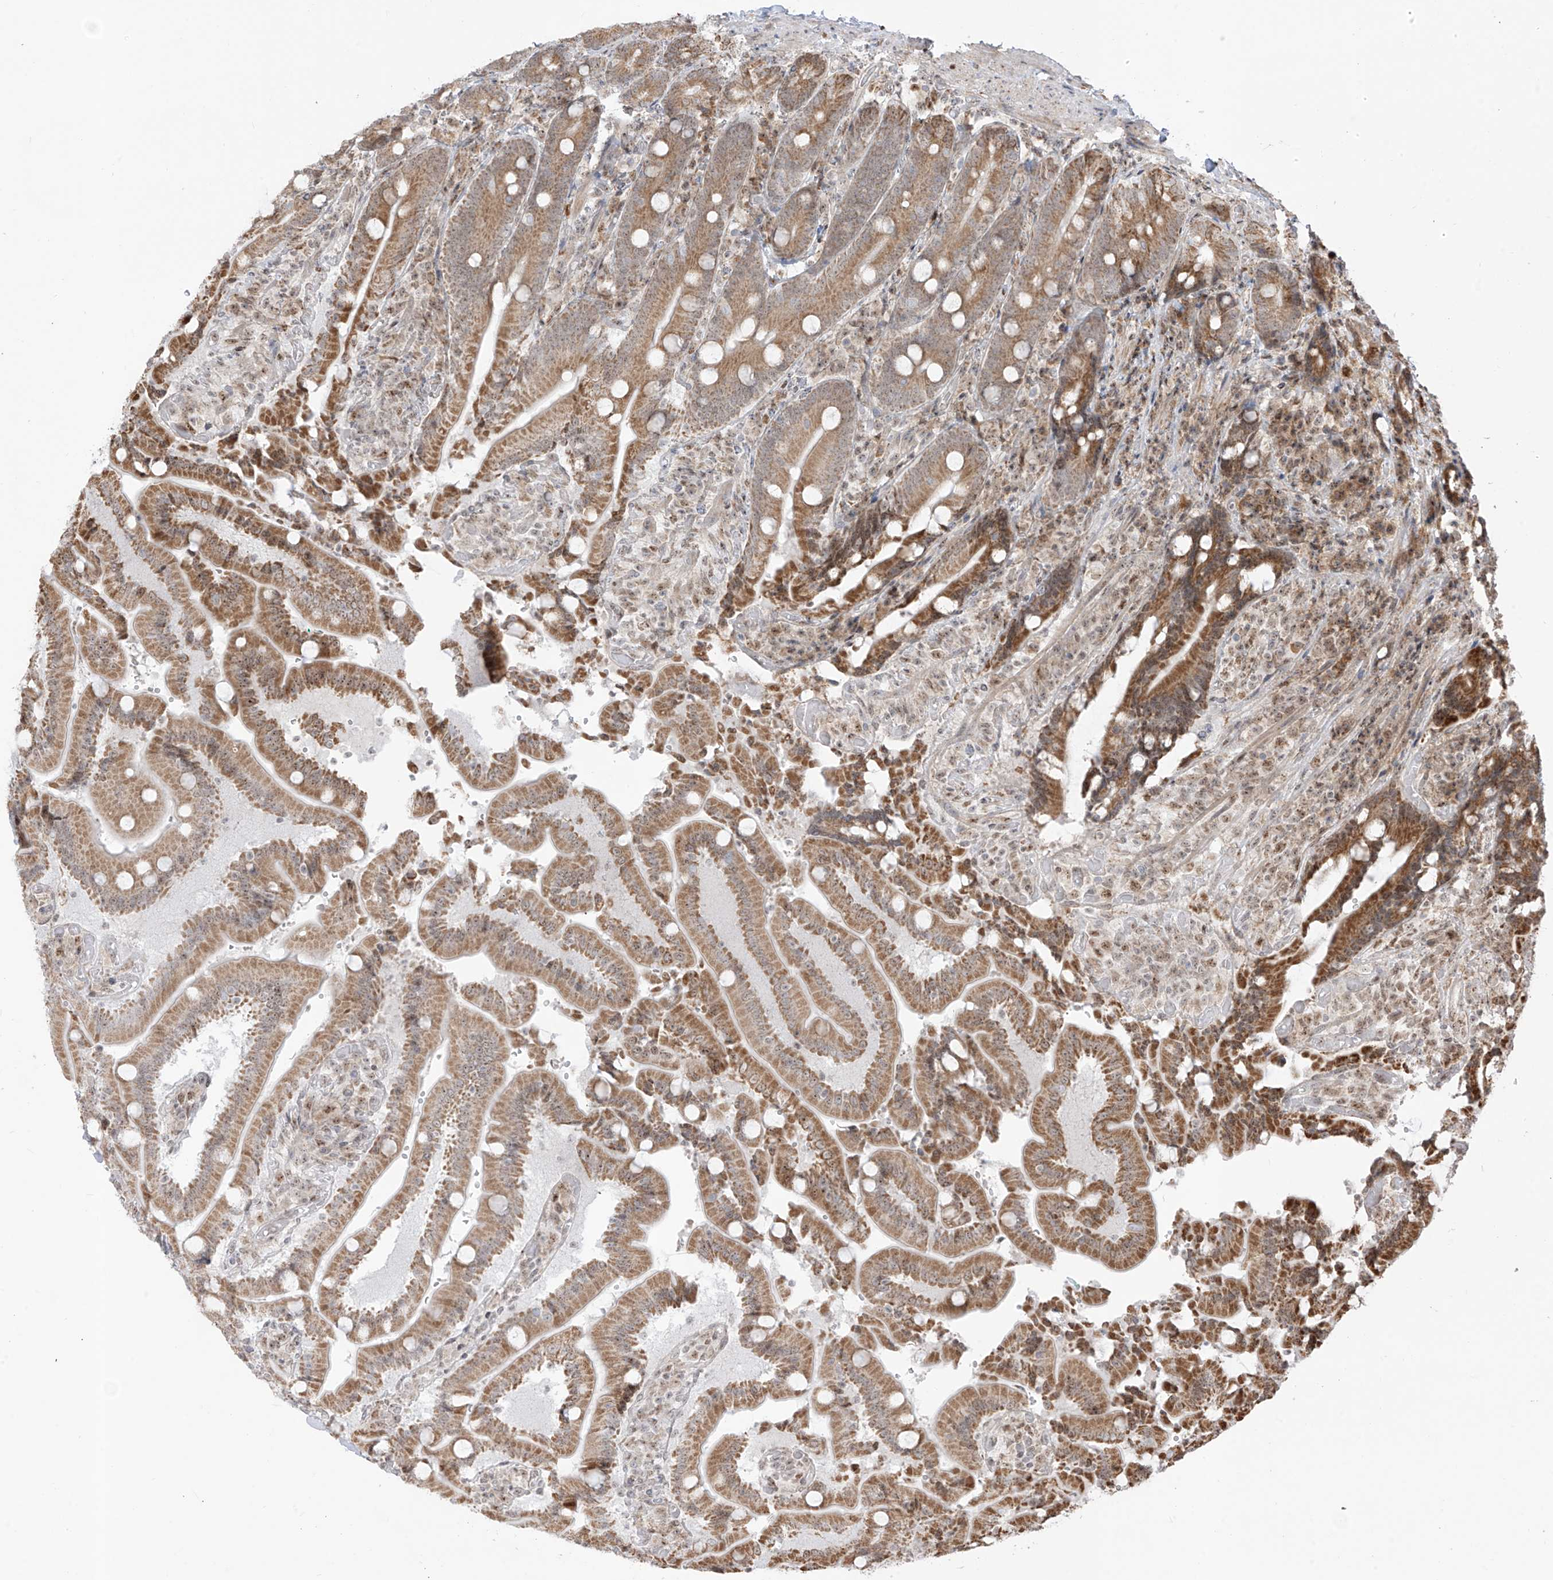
{"staining": {"intensity": "moderate", "quantity": ">75%", "location": "cytoplasmic/membranous"}, "tissue": "duodenum", "cell_type": "Glandular cells", "image_type": "normal", "snomed": [{"axis": "morphology", "description": "Normal tissue, NOS"}, {"axis": "topography", "description": "Duodenum"}], "caption": "Protein staining by immunohistochemistry (IHC) displays moderate cytoplasmic/membranous expression in about >75% of glandular cells in benign duodenum. (brown staining indicates protein expression, while blue staining denotes nuclei).", "gene": "ZBTB8A", "patient": {"sex": "female", "age": 62}}